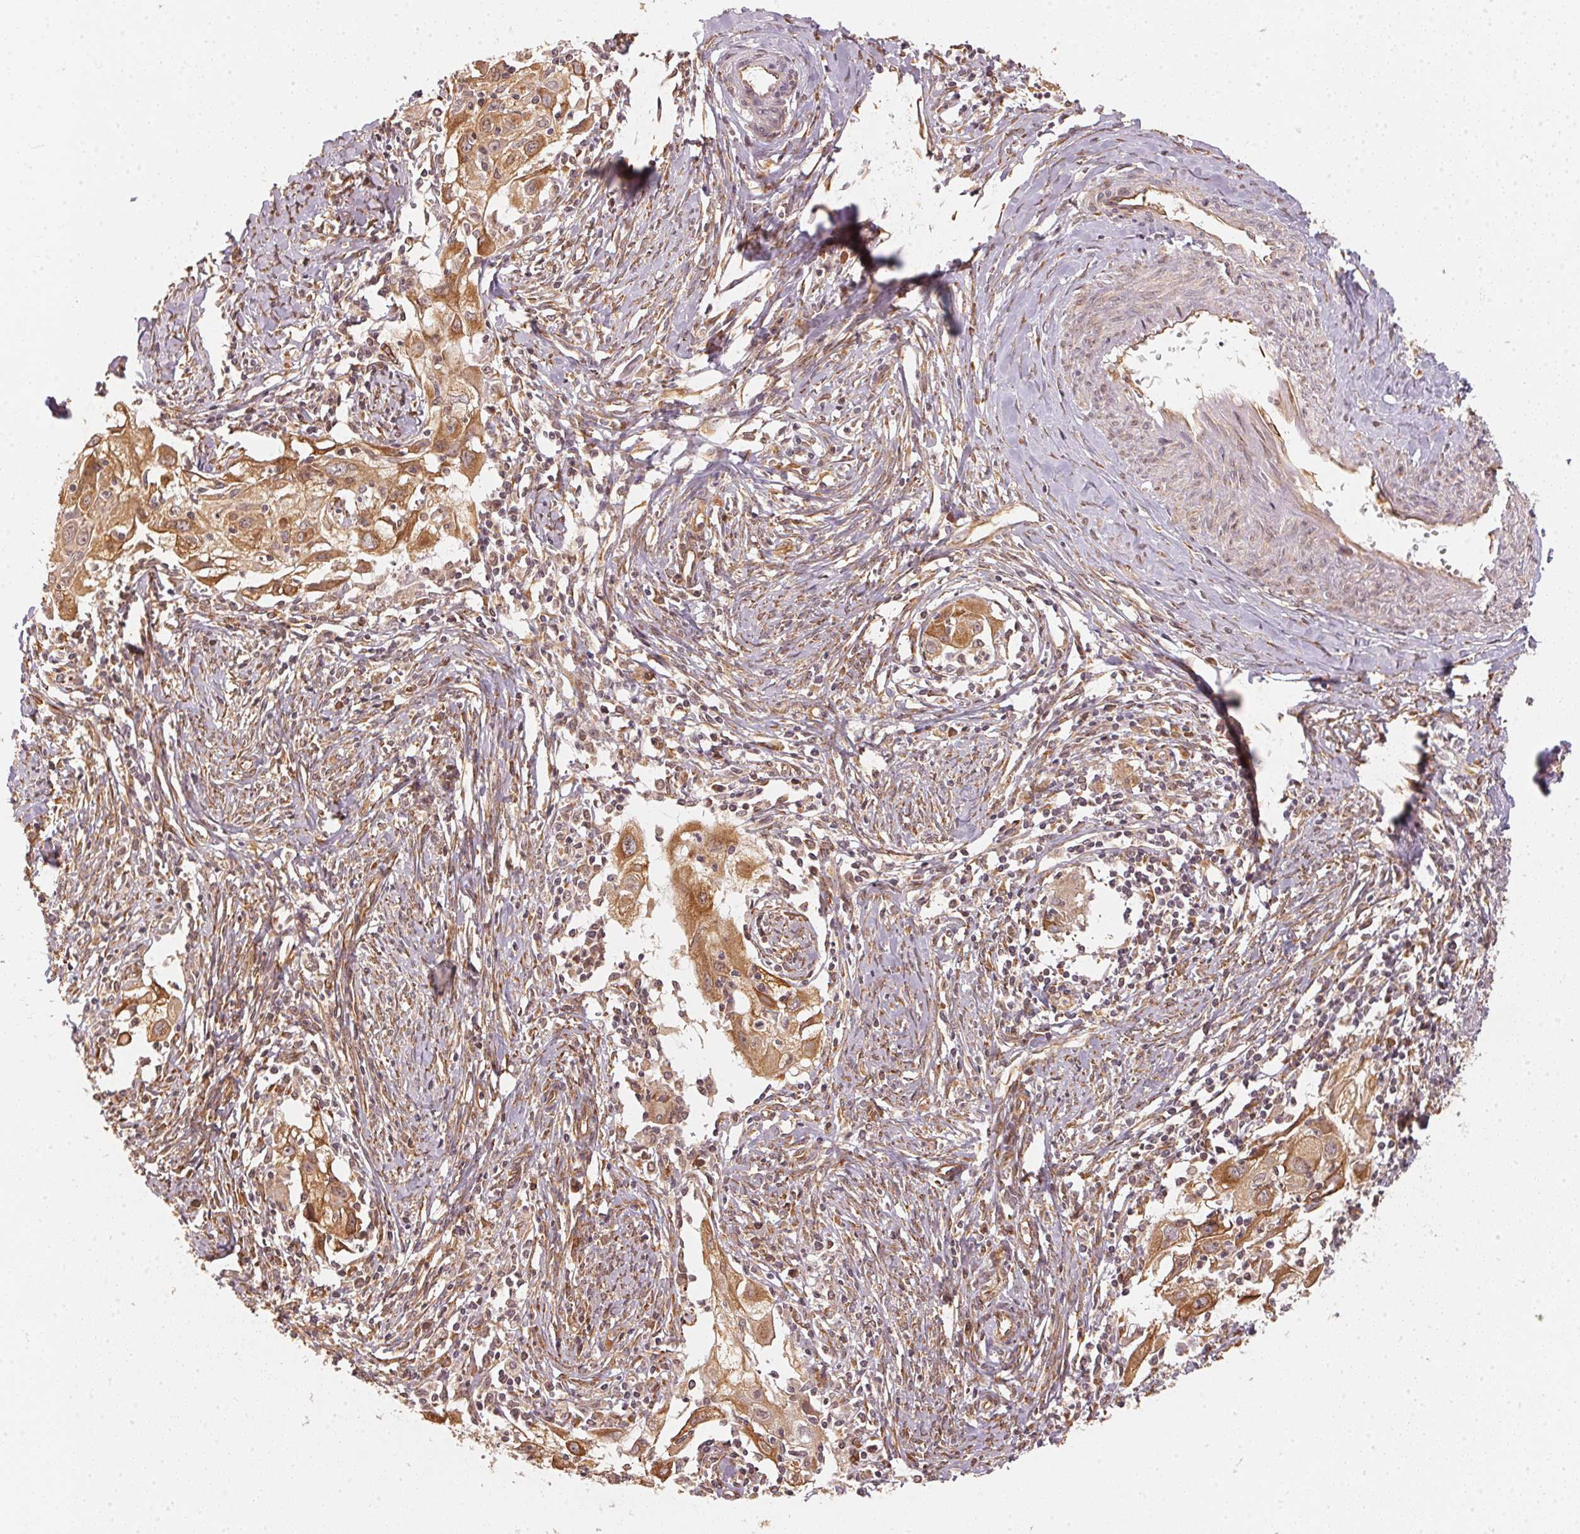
{"staining": {"intensity": "moderate", "quantity": ">75%", "location": "cytoplasmic/membranous"}, "tissue": "cervical cancer", "cell_type": "Tumor cells", "image_type": "cancer", "snomed": [{"axis": "morphology", "description": "Squamous cell carcinoma, NOS"}, {"axis": "topography", "description": "Cervix"}], "caption": "Moderate cytoplasmic/membranous expression for a protein is identified in approximately >75% of tumor cells of cervical cancer (squamous cell carcinoma) using IHC.", "gene": "STRN4", "patient": {"sex": "female", "age": 30}}